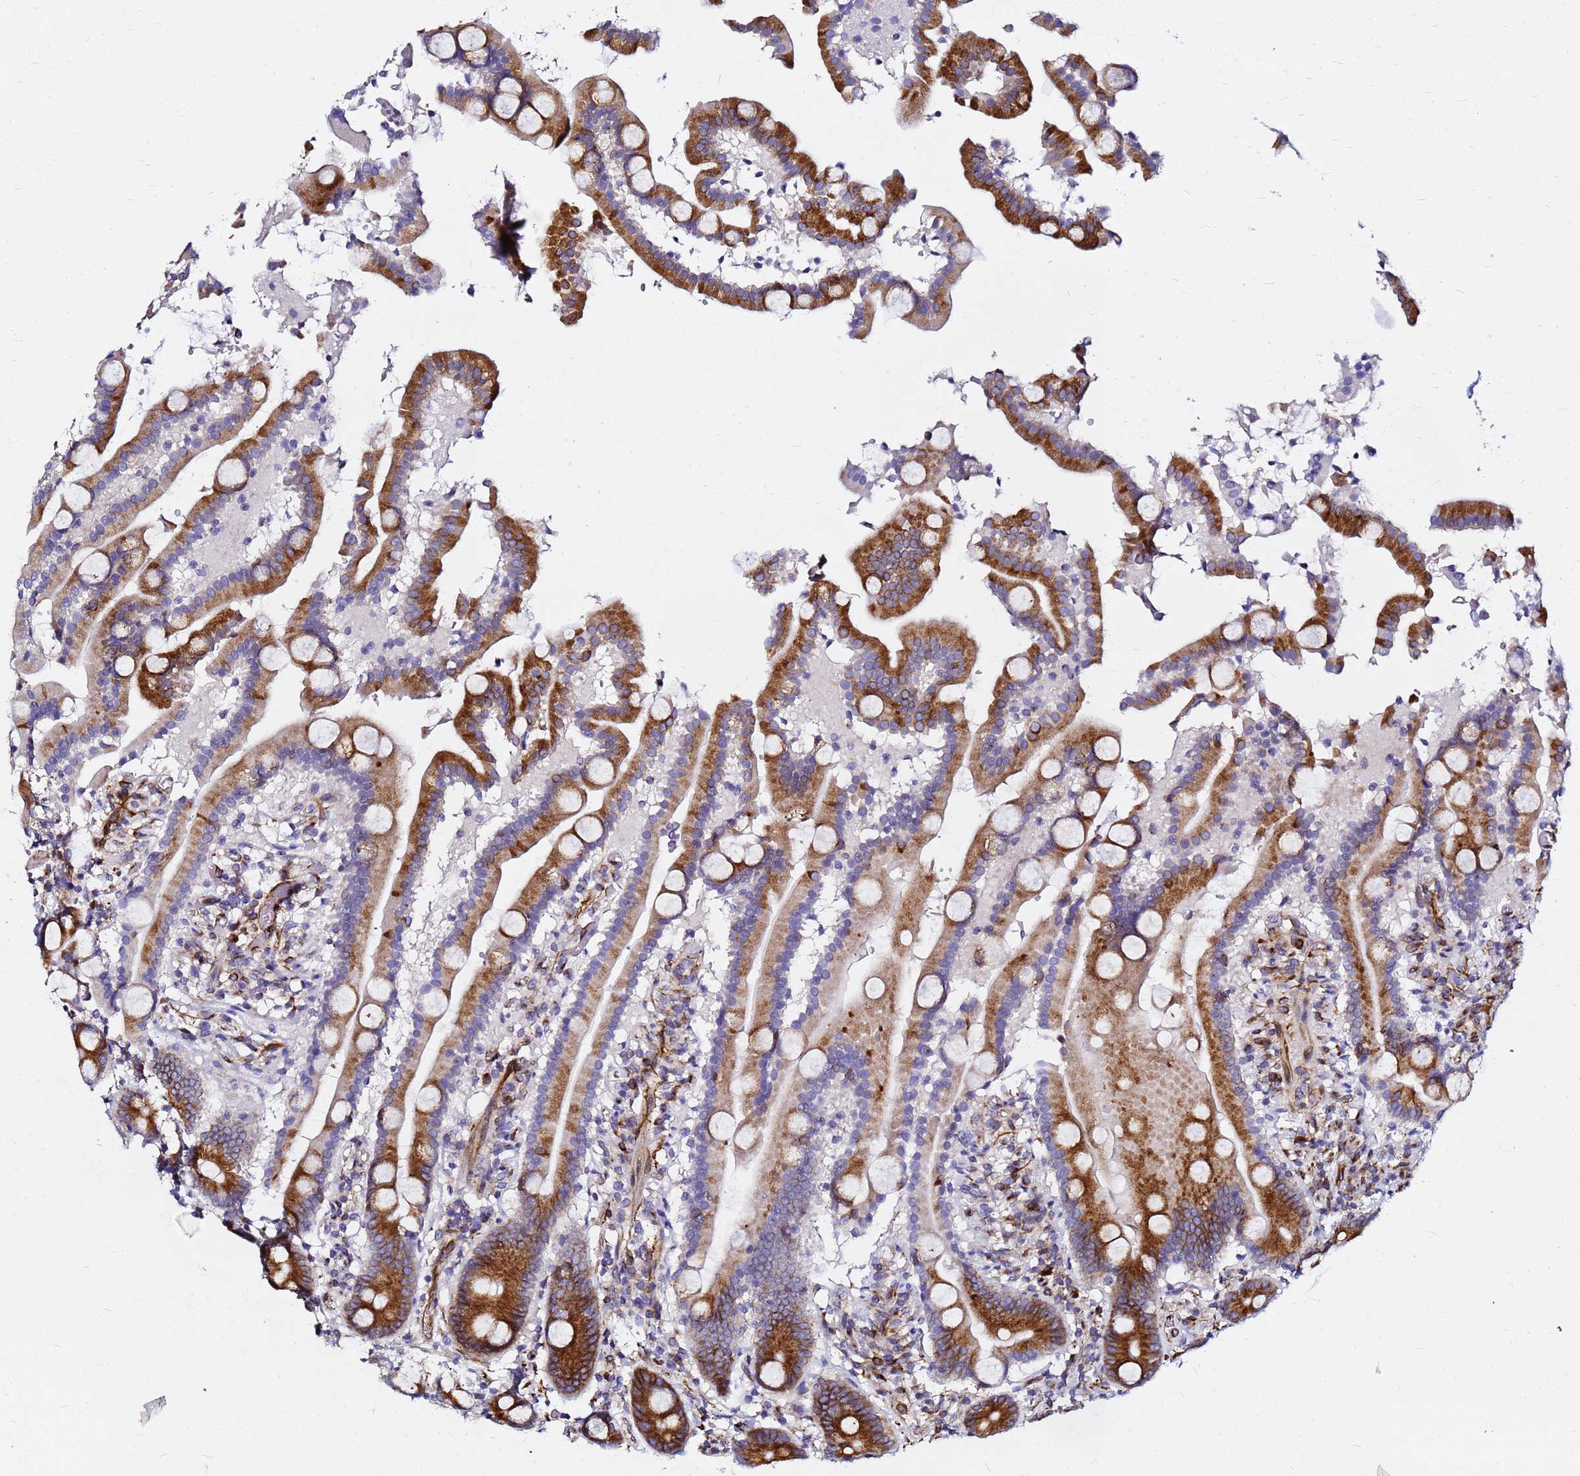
{"staining": {"intensity": "strong", "quantity": "25%-75%", "location": "cytoplasmic/membranous"}, "tissue": "duodenum", "cell_type": "Glandular cells", "image_type": "normal", "snomed": [{"axis": "morphology", "description": "Normal tissue, NOS"}, {"axis": "topography", "description": "Duodenum"}], "caption": "Immunohistochemistry (DAB (3,3'-diaminobenzidine)) staining of benign human duodenum displays strong cytoplasmic/membranous protein positivity in approximately 25%-75% of glandular cells. Nuclei are stained in blue.", "gene": "TUBA8", "patient": {"sex": "male", "age": 55}}